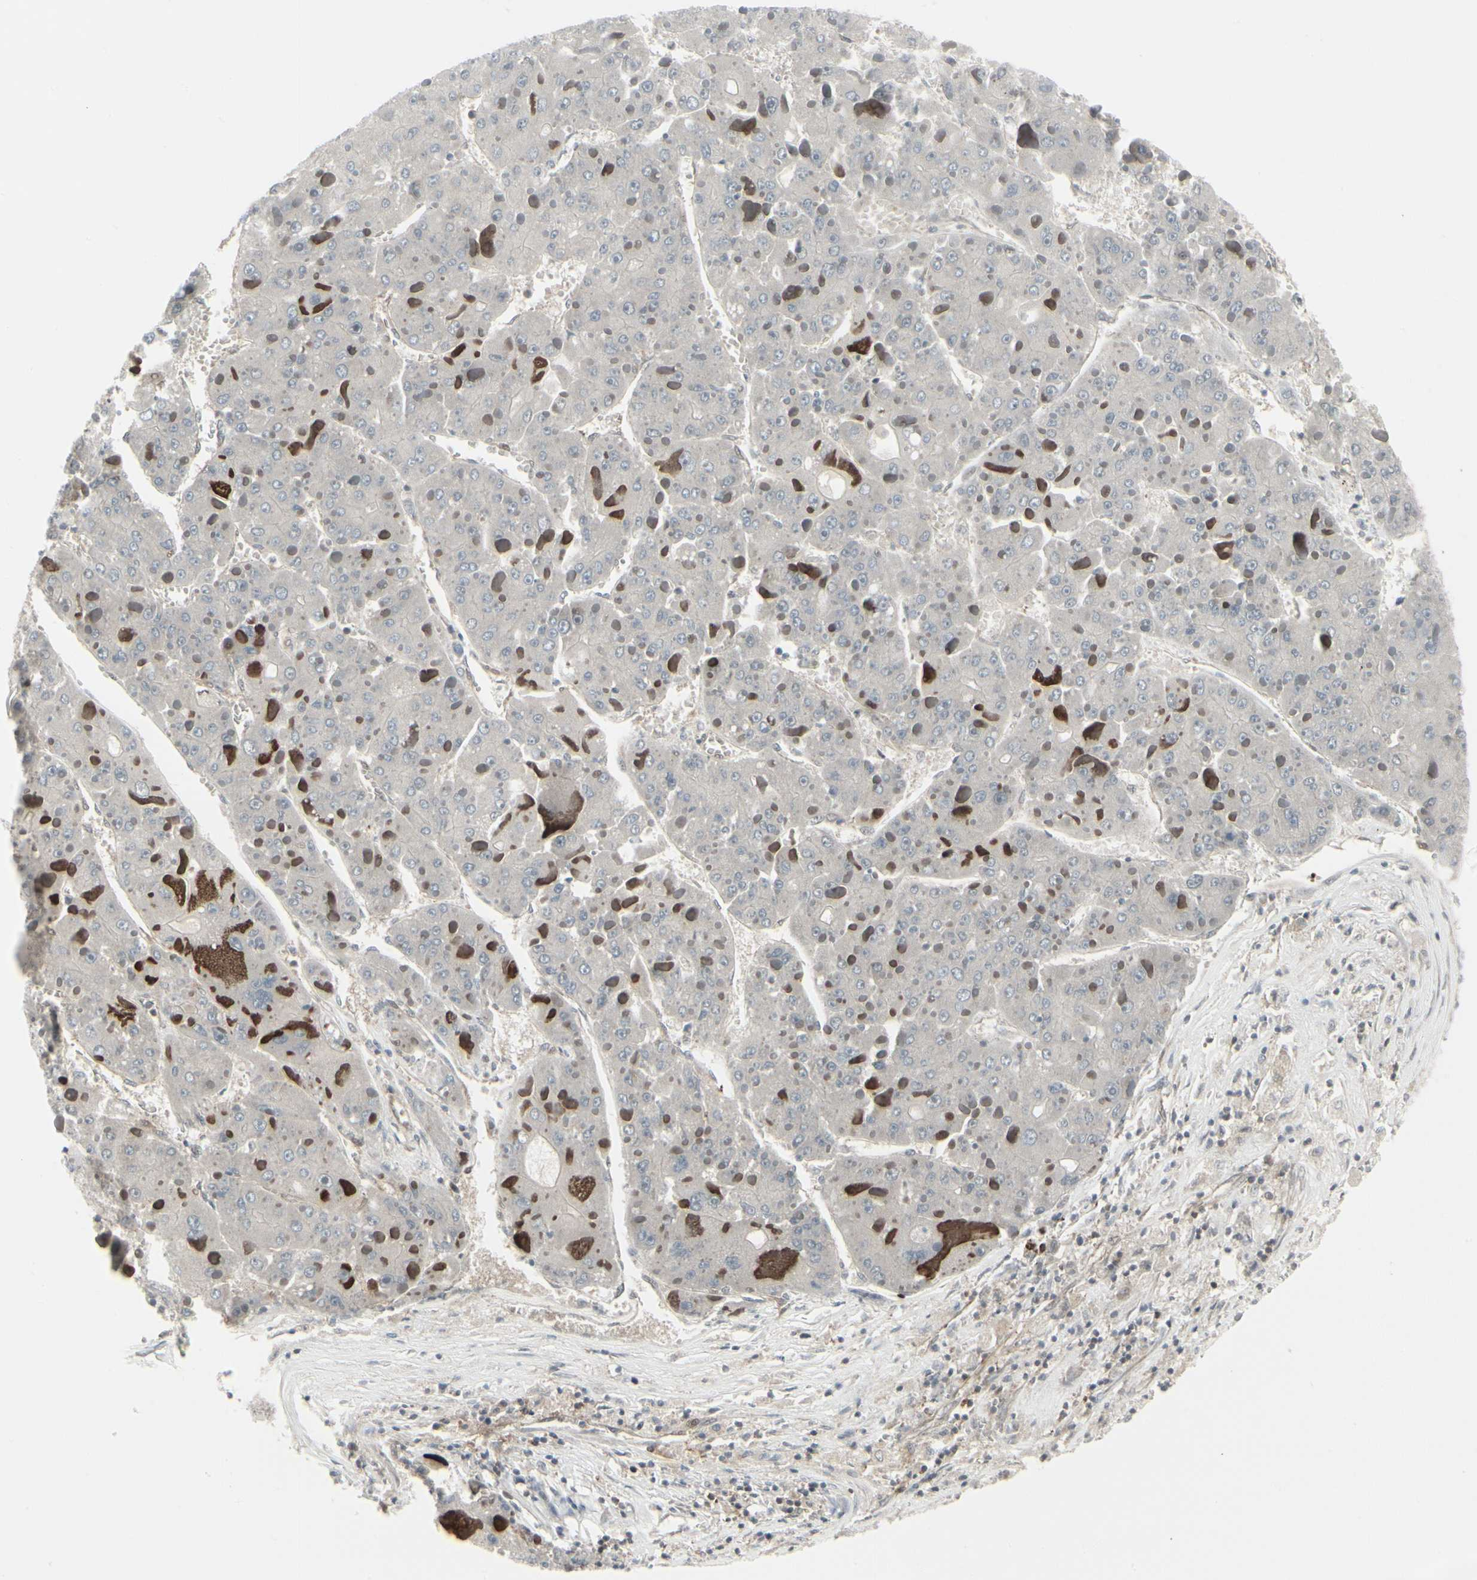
{"staining": {"intensity": "negative", "quantity": "none", "location": "none"}, "tissue": "liver cancer", "cell_type": "Tumor cells", "image_type": "cancer", "snomed": [{"axis": "morphology", "description": "Carcinoma, Hepatocellular, NOS"}, {"axis": "topography", "description": "Liver"}], "caption": "Tumor cells are negative for brown protein staining in liver cancer.", "gene": "IGFBP6", "patient": {"sex": "female", "age": 73}}